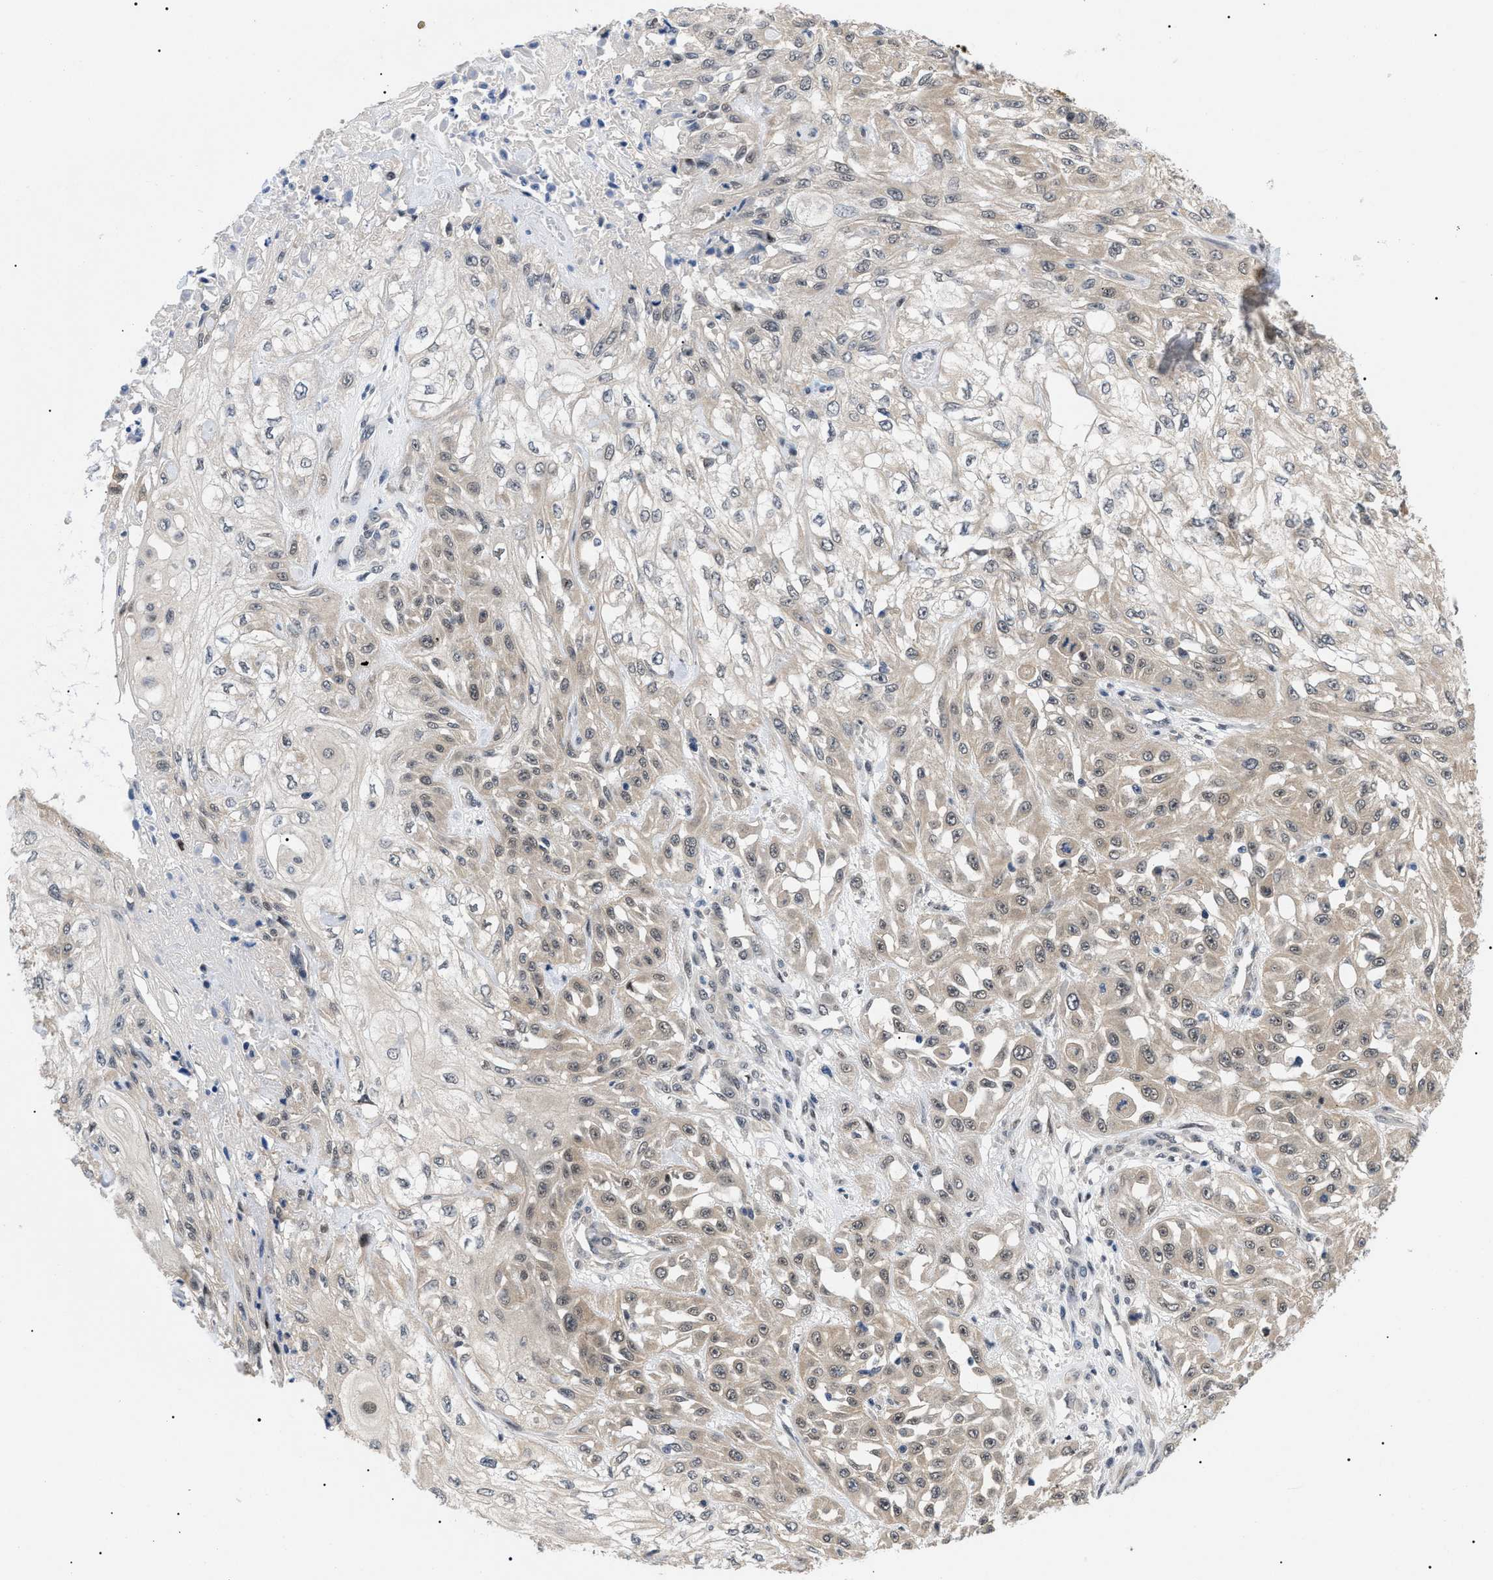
{"staining": {"intensity": "weak", "quantity": ">75%", "location": "cytoplasmic/membranous,nuclear"}, "tissue": "skin cancer", "cell_type": "Tumor cells", "image_type": "cancer", "snomed": [{"axis": "morphology", "description": "Squamous cell carcinoma, NOS"}, {"axis": "morphology", "description": "Squamous cell carcinoma, metastatic, NOS"}, {"axis": "topography", "description": "Skin"}, {"axis": "topography", "description": "Lymph node"}], "caption": "Immunohistochemical staining of skin cancer displays weak cytoplasmic/membranous and nuclear protein positivity in about >75% of tumor cells. (brown staining indicates protein expression, while blue staining denotes nuclei).", "gene": "GARRE1", "patient": {"sex": "male", "age": 75}}